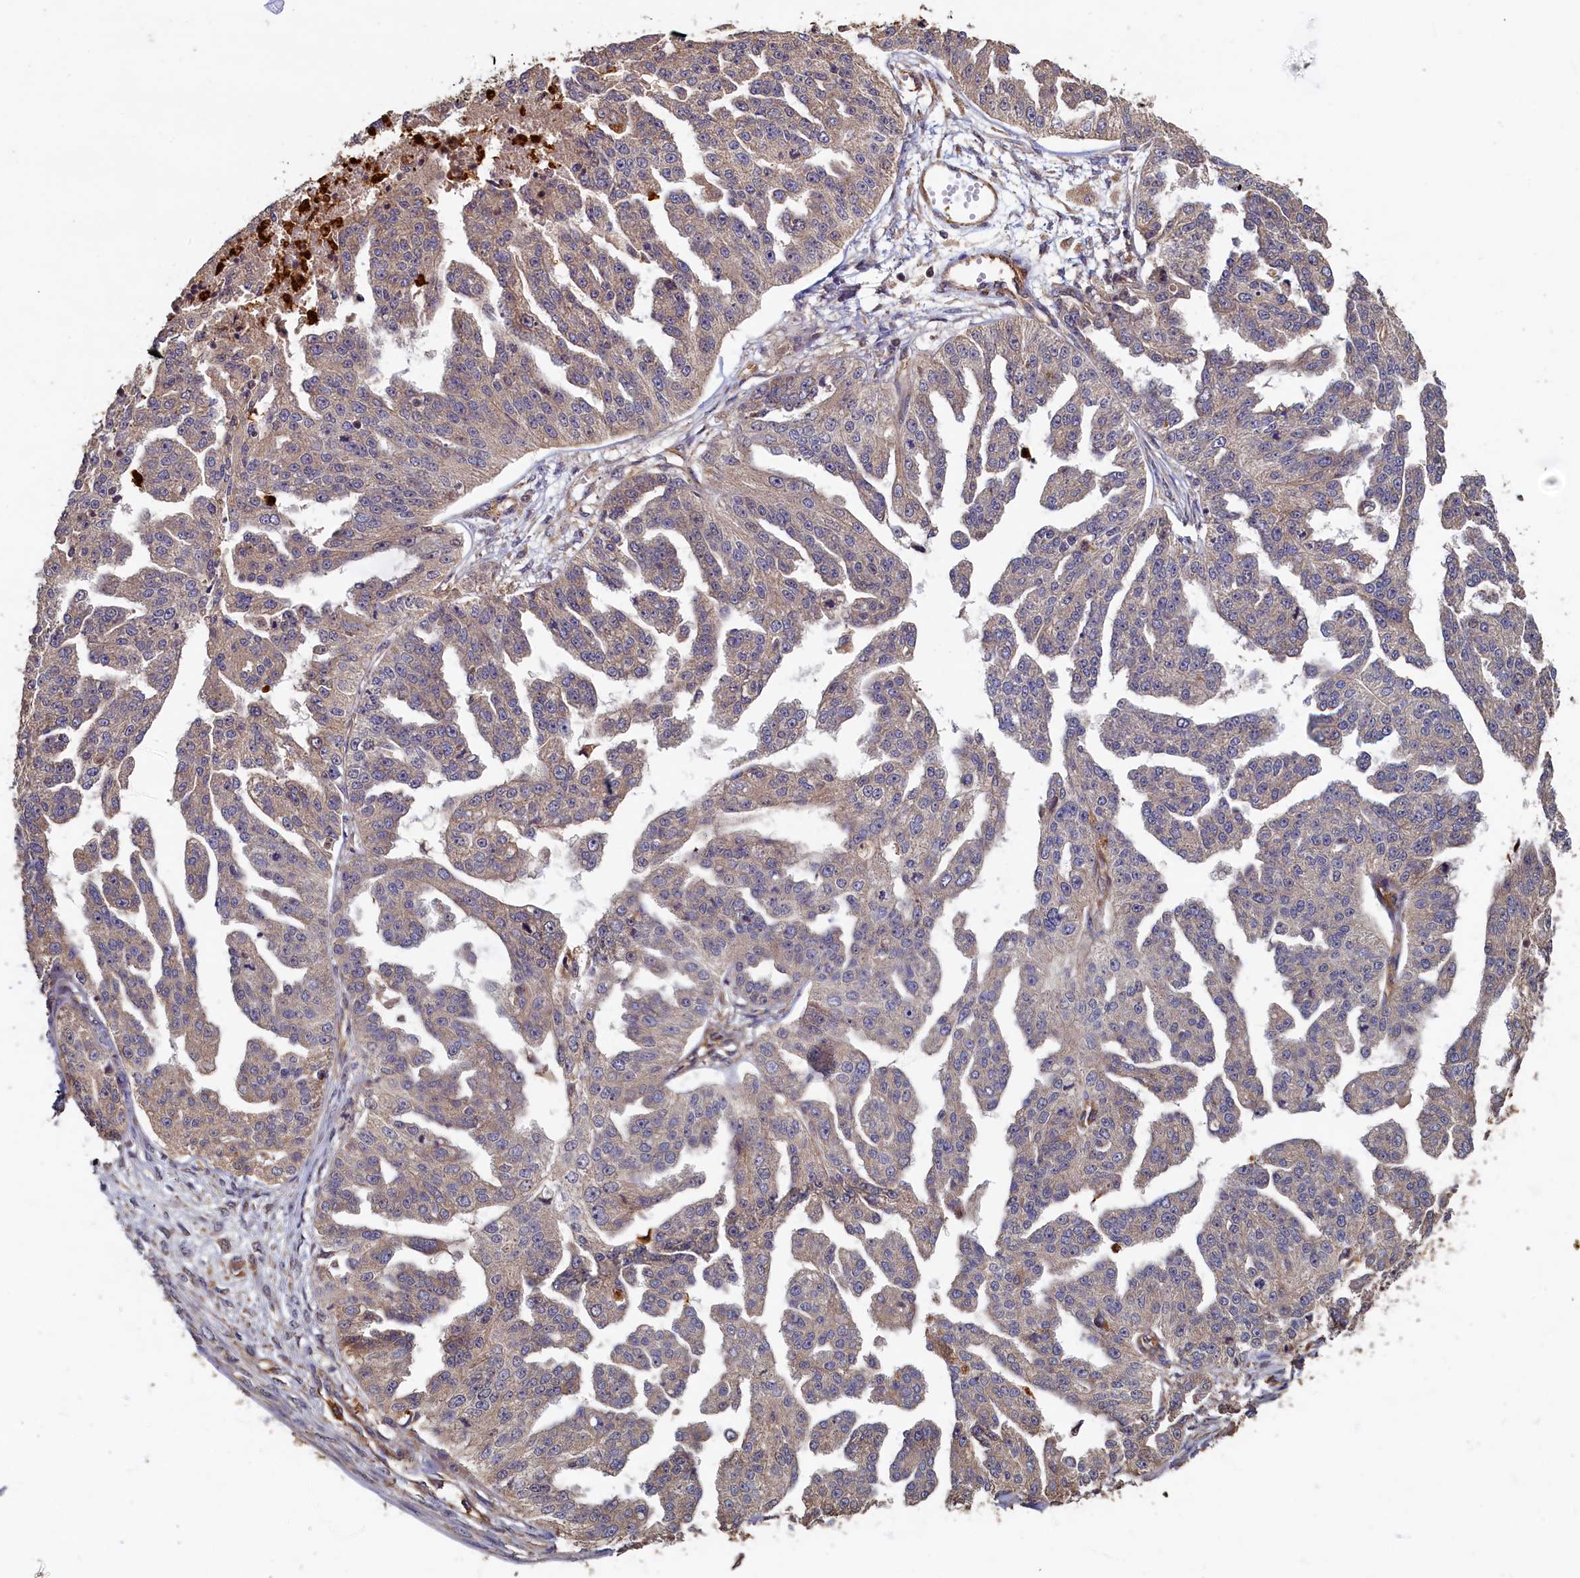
{"staining": {"intensity": "weak", "quantity": ">75%", "location": "cytoplasmic/membranous"}, "tissue": "ovarian cancer", "cell_type": "Tumor cells", "image_type": "cancer", "snomed": [{"axis": "morphology", "description": "Cystadenocarcinoma, serous, NOS"}, {"axis": "topography", "description": "Ovary"}], "caption": "Protein expression analysis of ovarian cancer reveals weak cytoplasmic/membranous expression in about >75% of tumor cells.", "gene": "CCDC102B", "patient": {"sex": "female", "age": 58}}